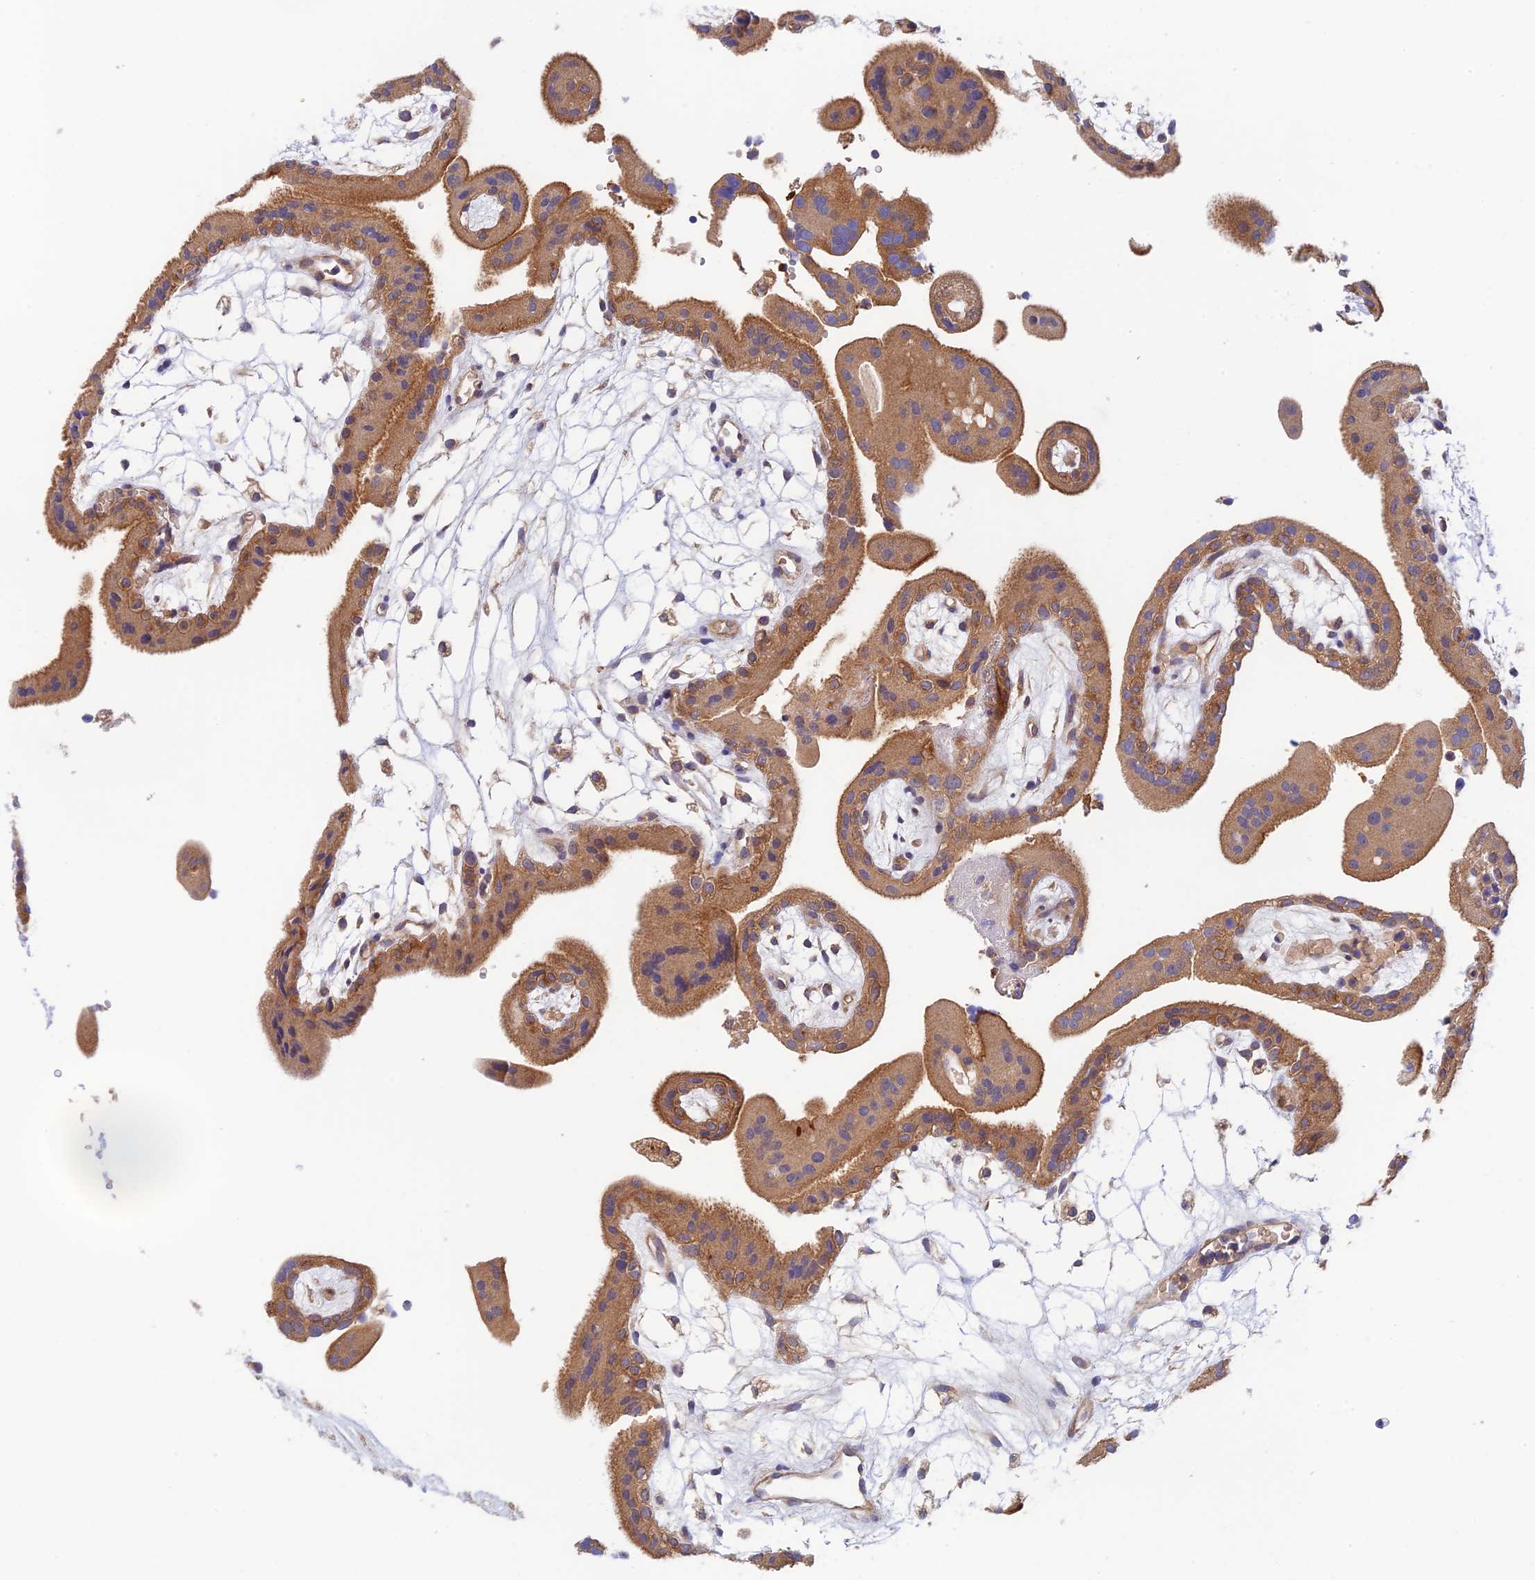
{"staining": {"intensity": "moderate", "quantity": ">75%", "location": "cytoplasmic/membranous"}, "tissue": "placenta", "cell_type": "Decidual cells", "image_type": "normal", "snomed": [{"axis": "morphology", "description": "Normal tissue, NOS"}, {"axis": "topography", "description": "Placenta"}], "caption": "Decidual cells show moderate cytoplasmic/membranous staining in about >75% of cells in benign placenta.", "gene": "RANBP6", "patient": {"sex": "female", "age": 18}}